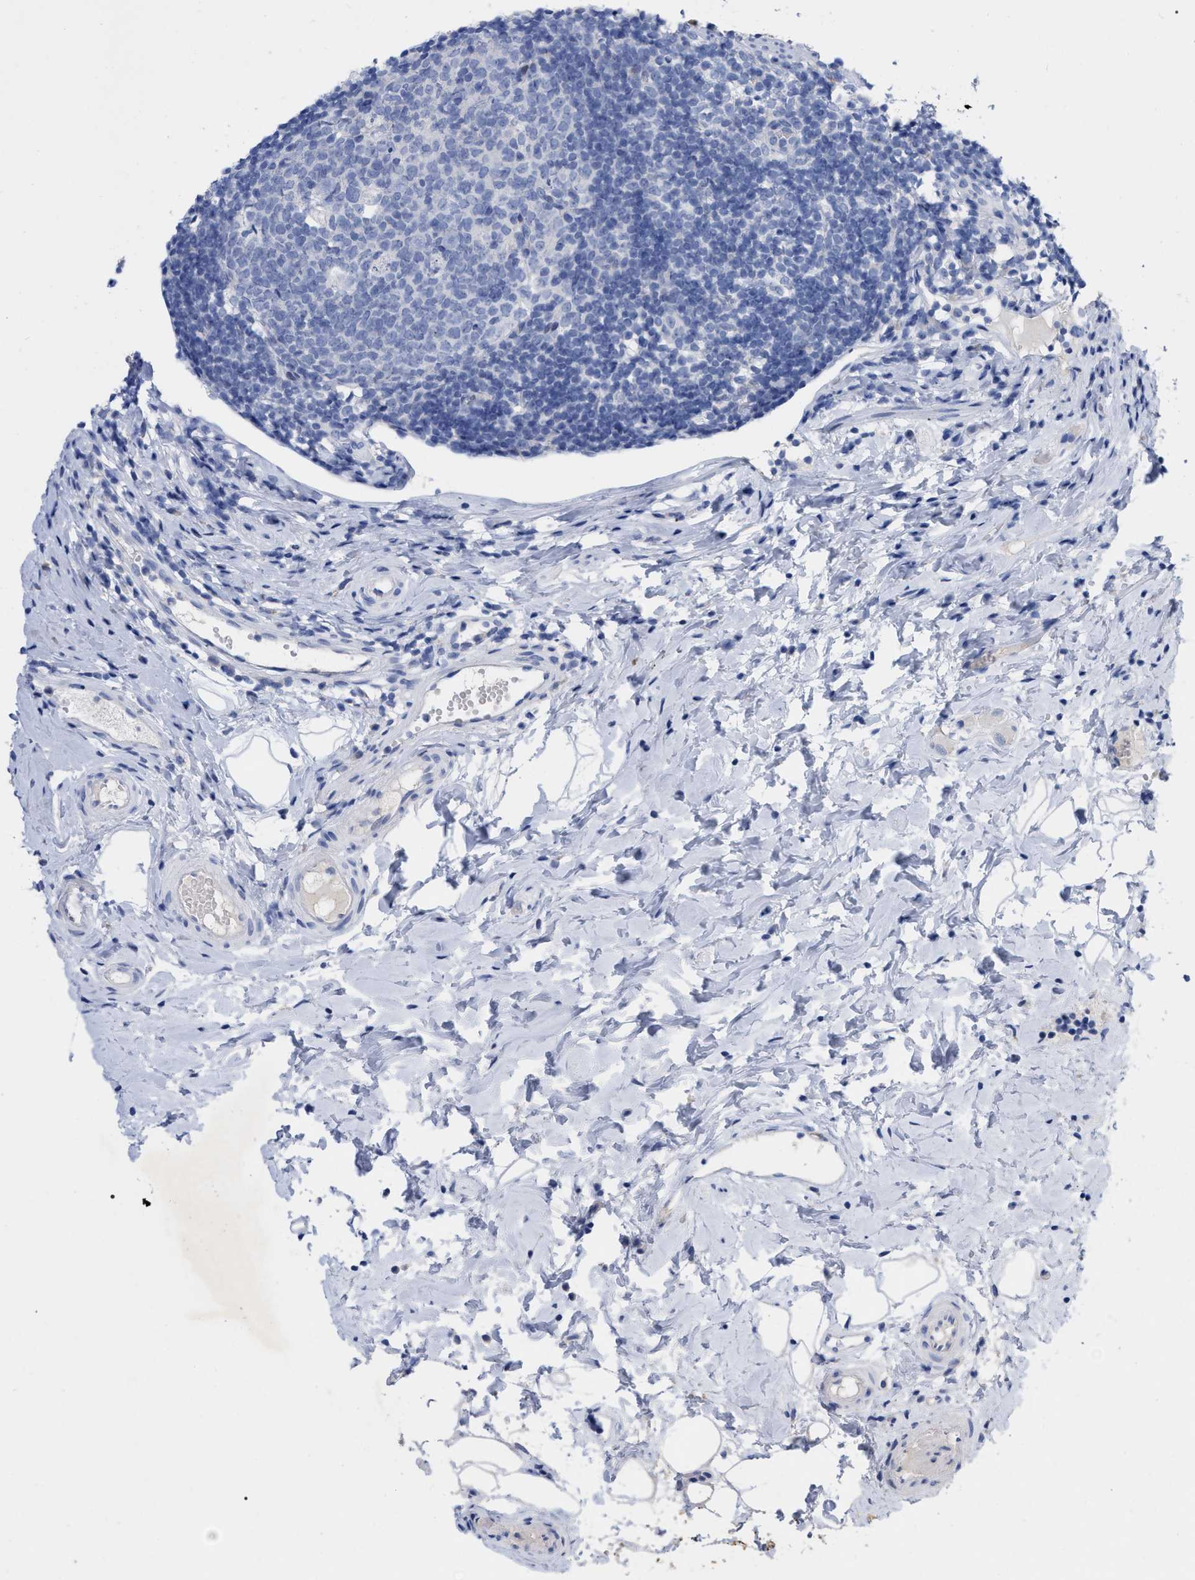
{"staining": {"intensity": "negative", "quantity": "none", "location": "none"}, "tissue": "appendix", "cell_type": "Glandular cells", "image_type": "normal", "snomed": [{"axis": "morphology", "description": "Normal tissue, NOS"}, {"axis": "topography", "description": "Appendix"}], "caption": "Appendix was stained to show a protein in brown. There is no significant expression in glandular cells. (DAB (3,3'-diaminobenzidine) immunohistochemistry (IHC) with hematoxylin counter stain).", "gene": "HAPLN1", "patient": {"sex": "female", "age": 20}}